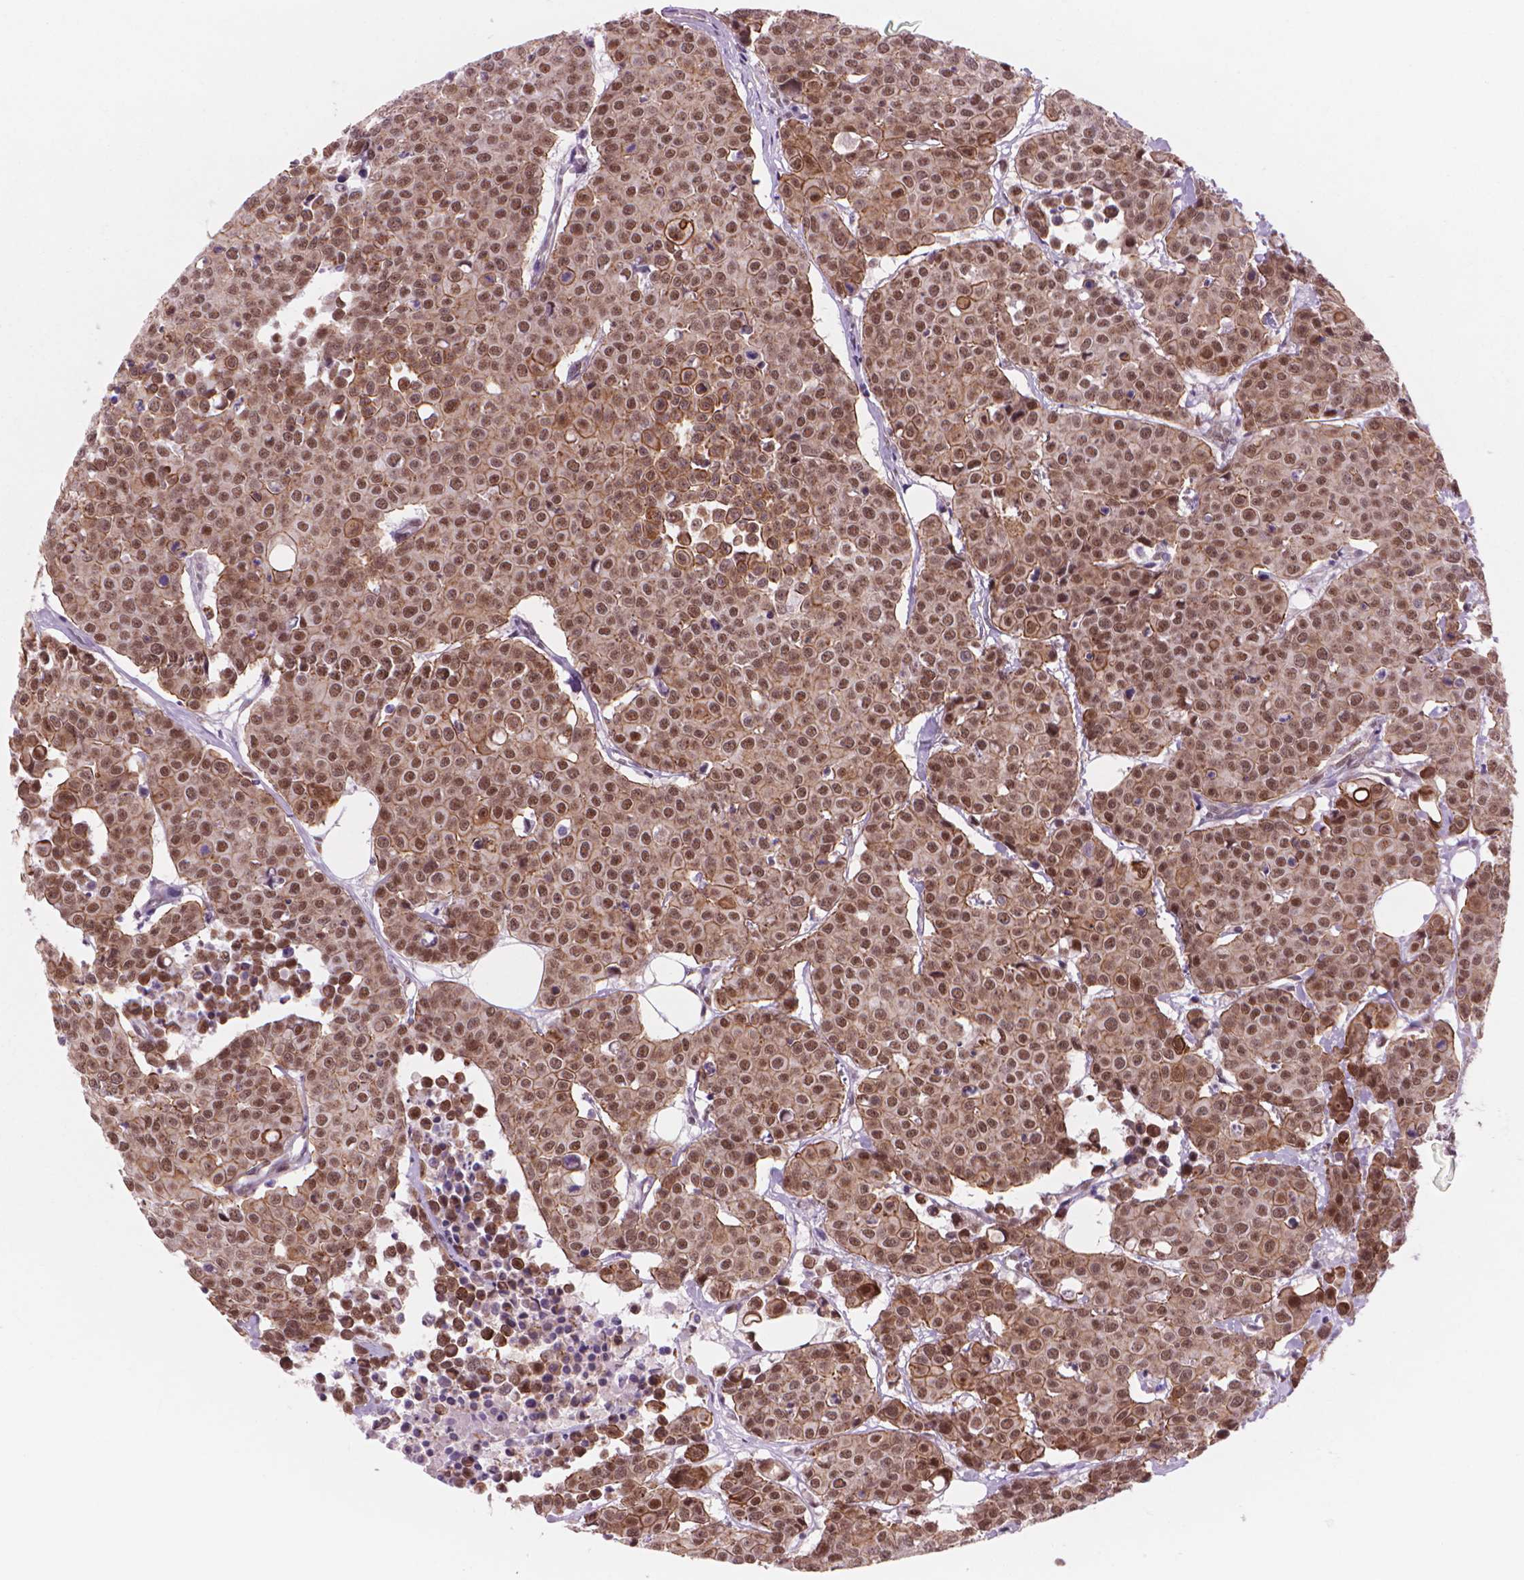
{"staining": {"intensity": "moderate", "quantity": ">75%", "location": "cytoplasmic/membranous,nuclear"}, "tissue": "carcinoid", "cell_type": "Tumor cells", "image_type": "cancer", "snomed": [{"axis": "morphology", "description": "Carcinoid, malignant, NOS"}, {"axis": "topography", "description": "Colon"}], "caption": "A brown stain shows moderate cytoplasmic/membranous and nuclear expression of a protein in human carcinoid (malignant) tumor cells.", "gene": "POLR3D", "patient": {"sex": "male", "age": 81}}